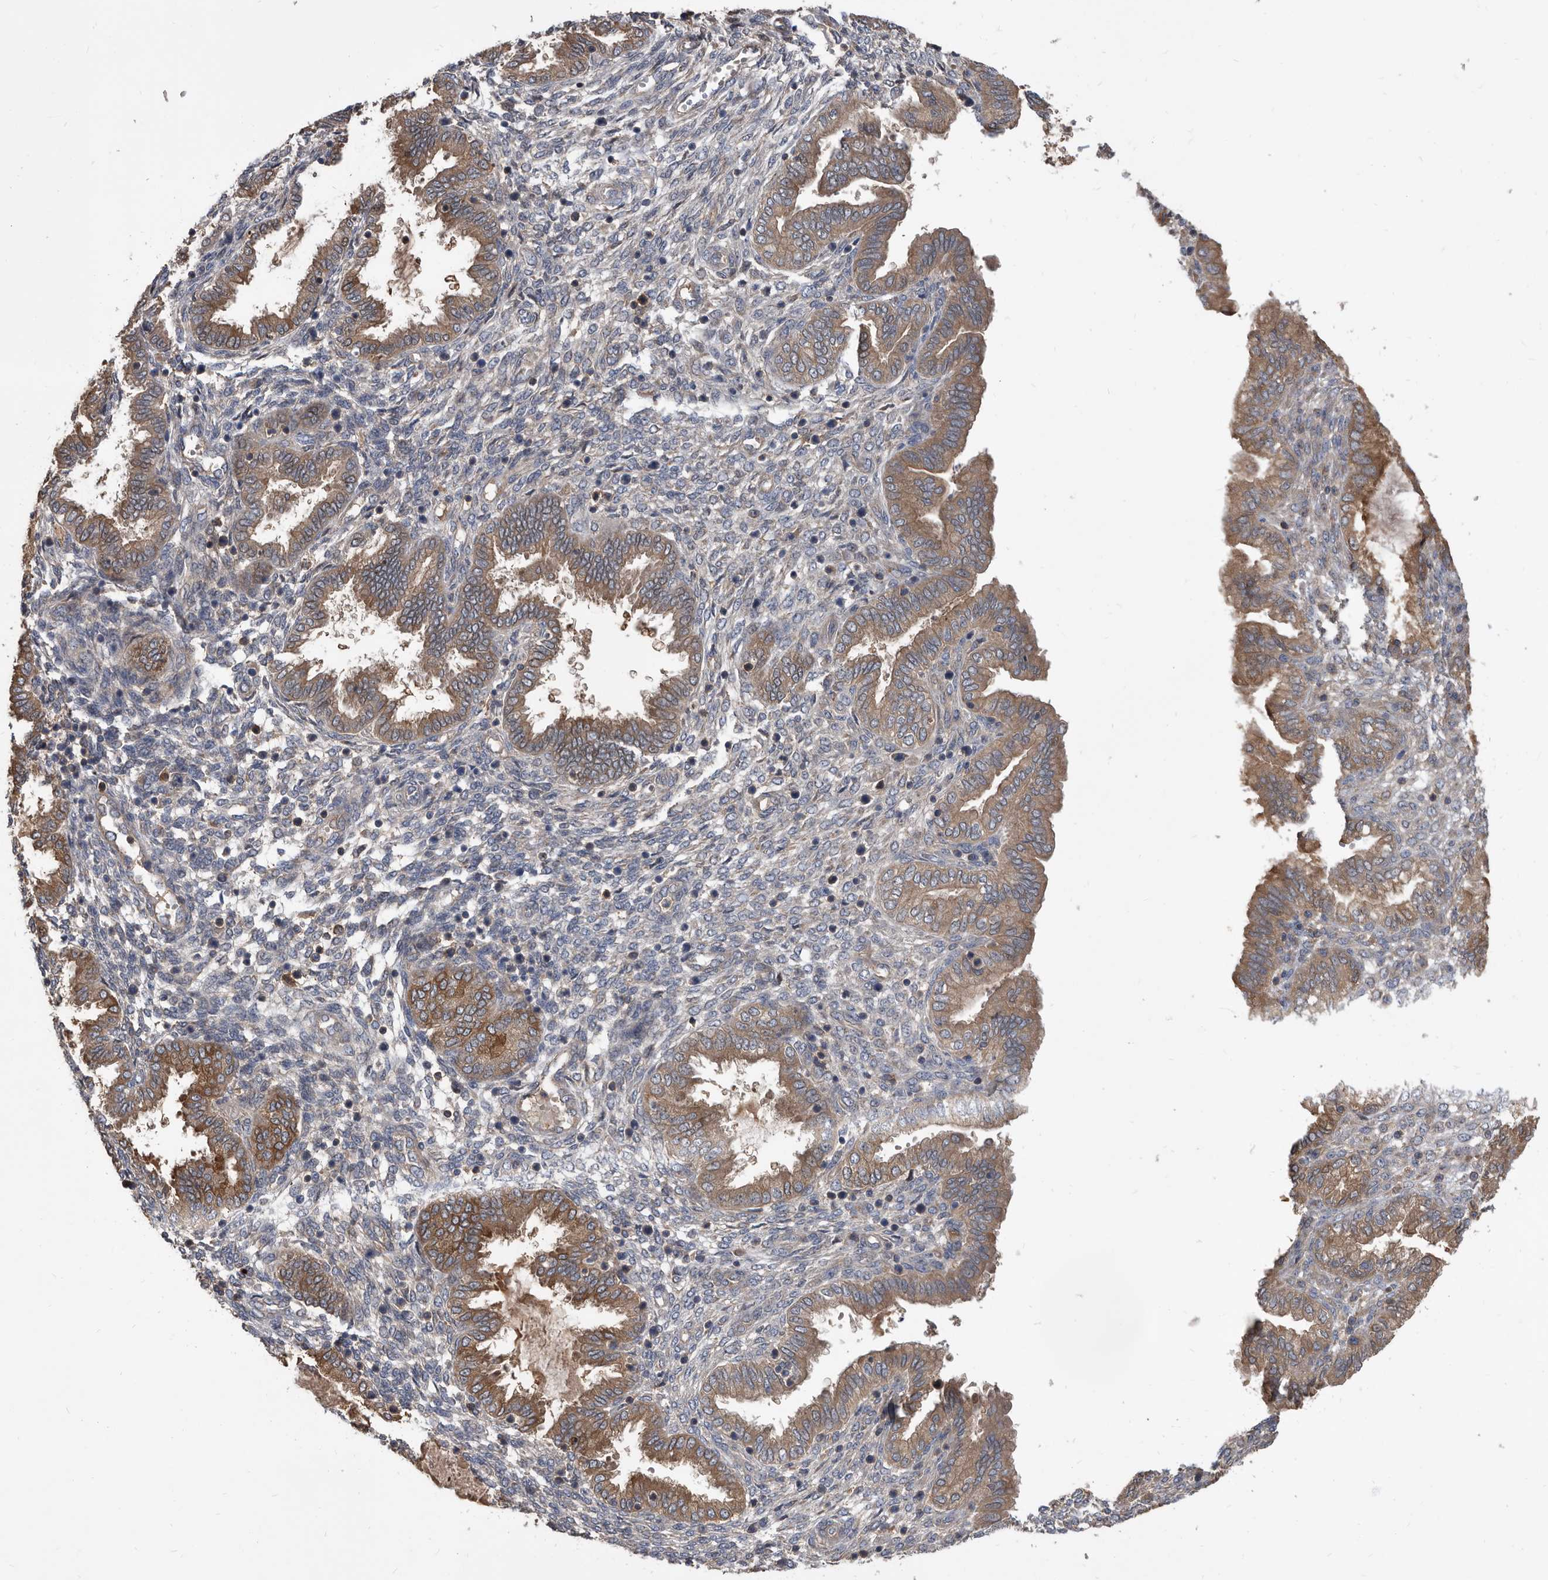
{"staining": {"intensity": "negative", "quantity": "none", "location": "none"}, "tissue": "endometrium", "cell_type": "Cells in endometrial stroma", "image_type": "normal", "snomed": [{"axis": "morphology", "description": "Normal tissue, NOS"}, {"axis": "topography", "description": "Endometrium"}], "caption": "IHC micrograph of benign endometrium: human endometrium stained with DAB (3,3'-diaminobenzidine) displays no significant protein positivity in cells in endometrial stroma.", "gene": "APEH", "patient": {"sex": "female", "age": 33}}